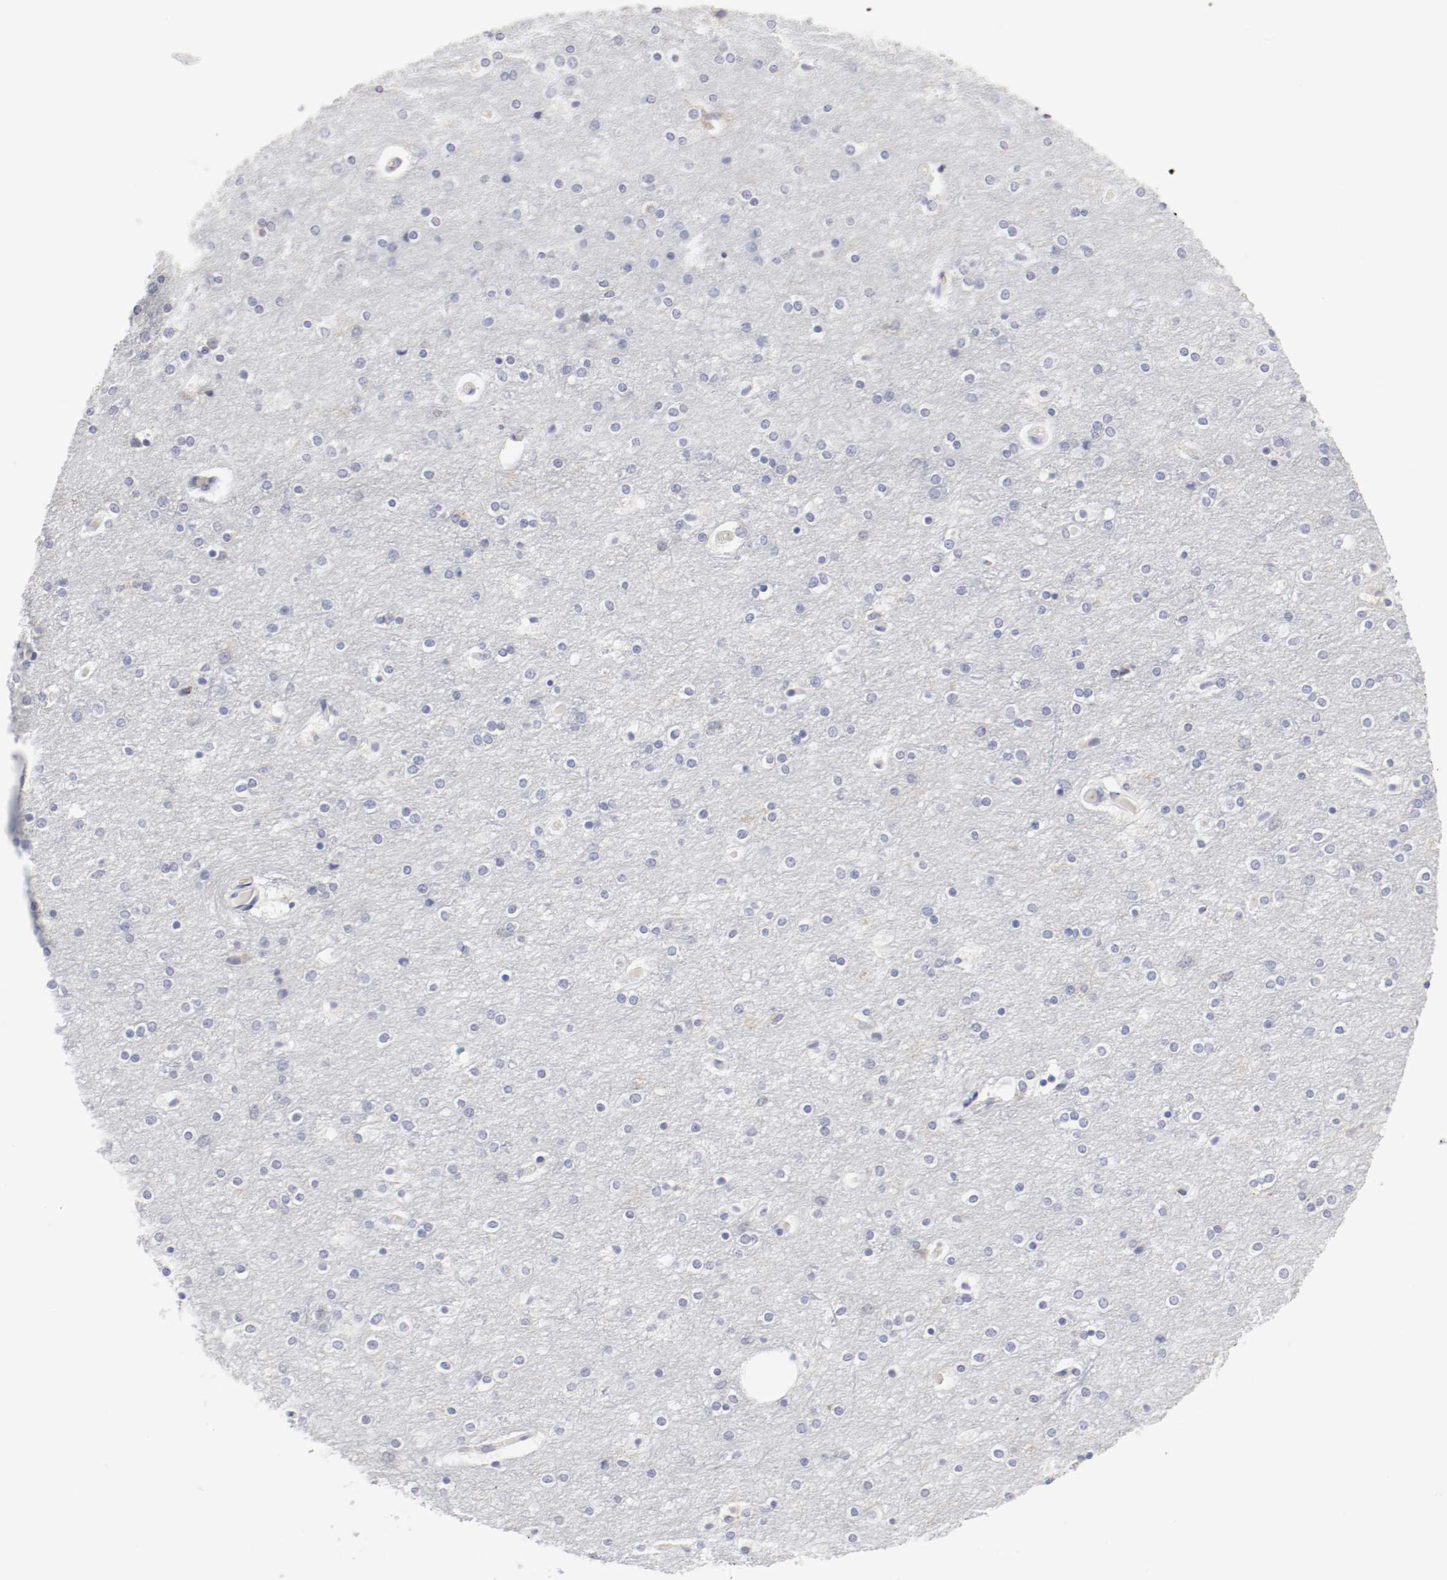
{"staining": {"intensity": "negative", "quantity": "none", "location": "none"}, "tissue": "cerebral cortex", "cell_type": "Endothelial cells", "image_type": "normal", "snomed": [{"axis": "morphology", "description": "Normal tissue, NOS"}, {"axis": "topography", "description": "Cerebral cortex"}], "caption": "IHC image of unremarkable cerebral cortex stained for a protein (brown), which exhibits no staining in endothelial cells. (Brightfield microscopy of DAB IHC at high magnification).", "gene": "ITGAX", "patient": {"sex": "female", "age": 54}}